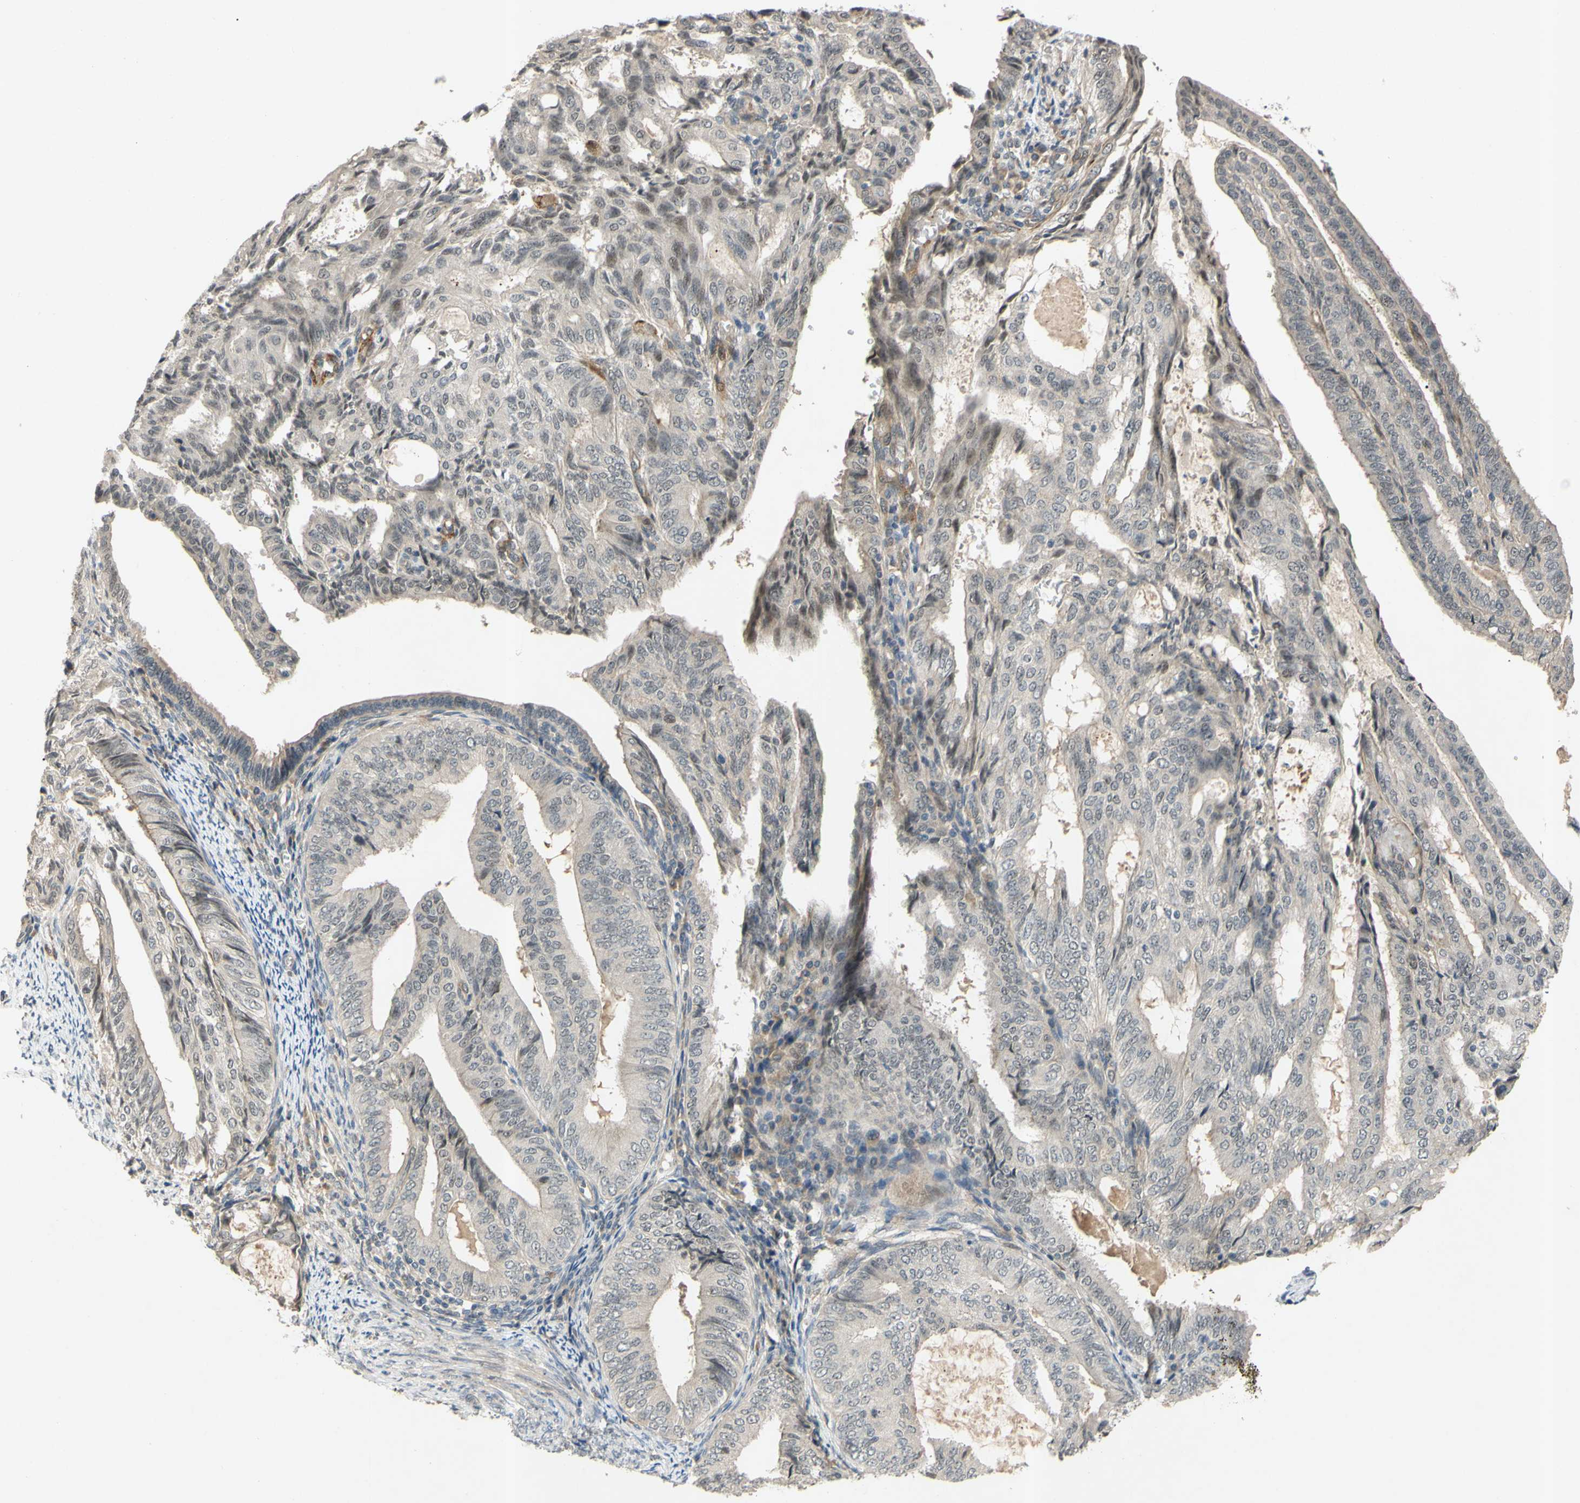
{"staining": {"intensity": "strong", "quantity": "<25%", "location": "cytoplasmic/membranous"}, "tissue": "endometrial cancer", "cell_type": "Tumor cells", "image_type": "cancer", "snomed": [{"axis": "morphology", "description": "Adenocarcinoma, NOS"}, {"axis": "topography", "description": "Endometrium"}], "caption": "Immunohistochemical staining of endometrial adenocarcinoma exhibits medium levels of strong cytoplasmic/membranous staining in approximately <25% of tumor cells.", "gene": "ALK", "patient": {"sex": "female", "age": 58}}